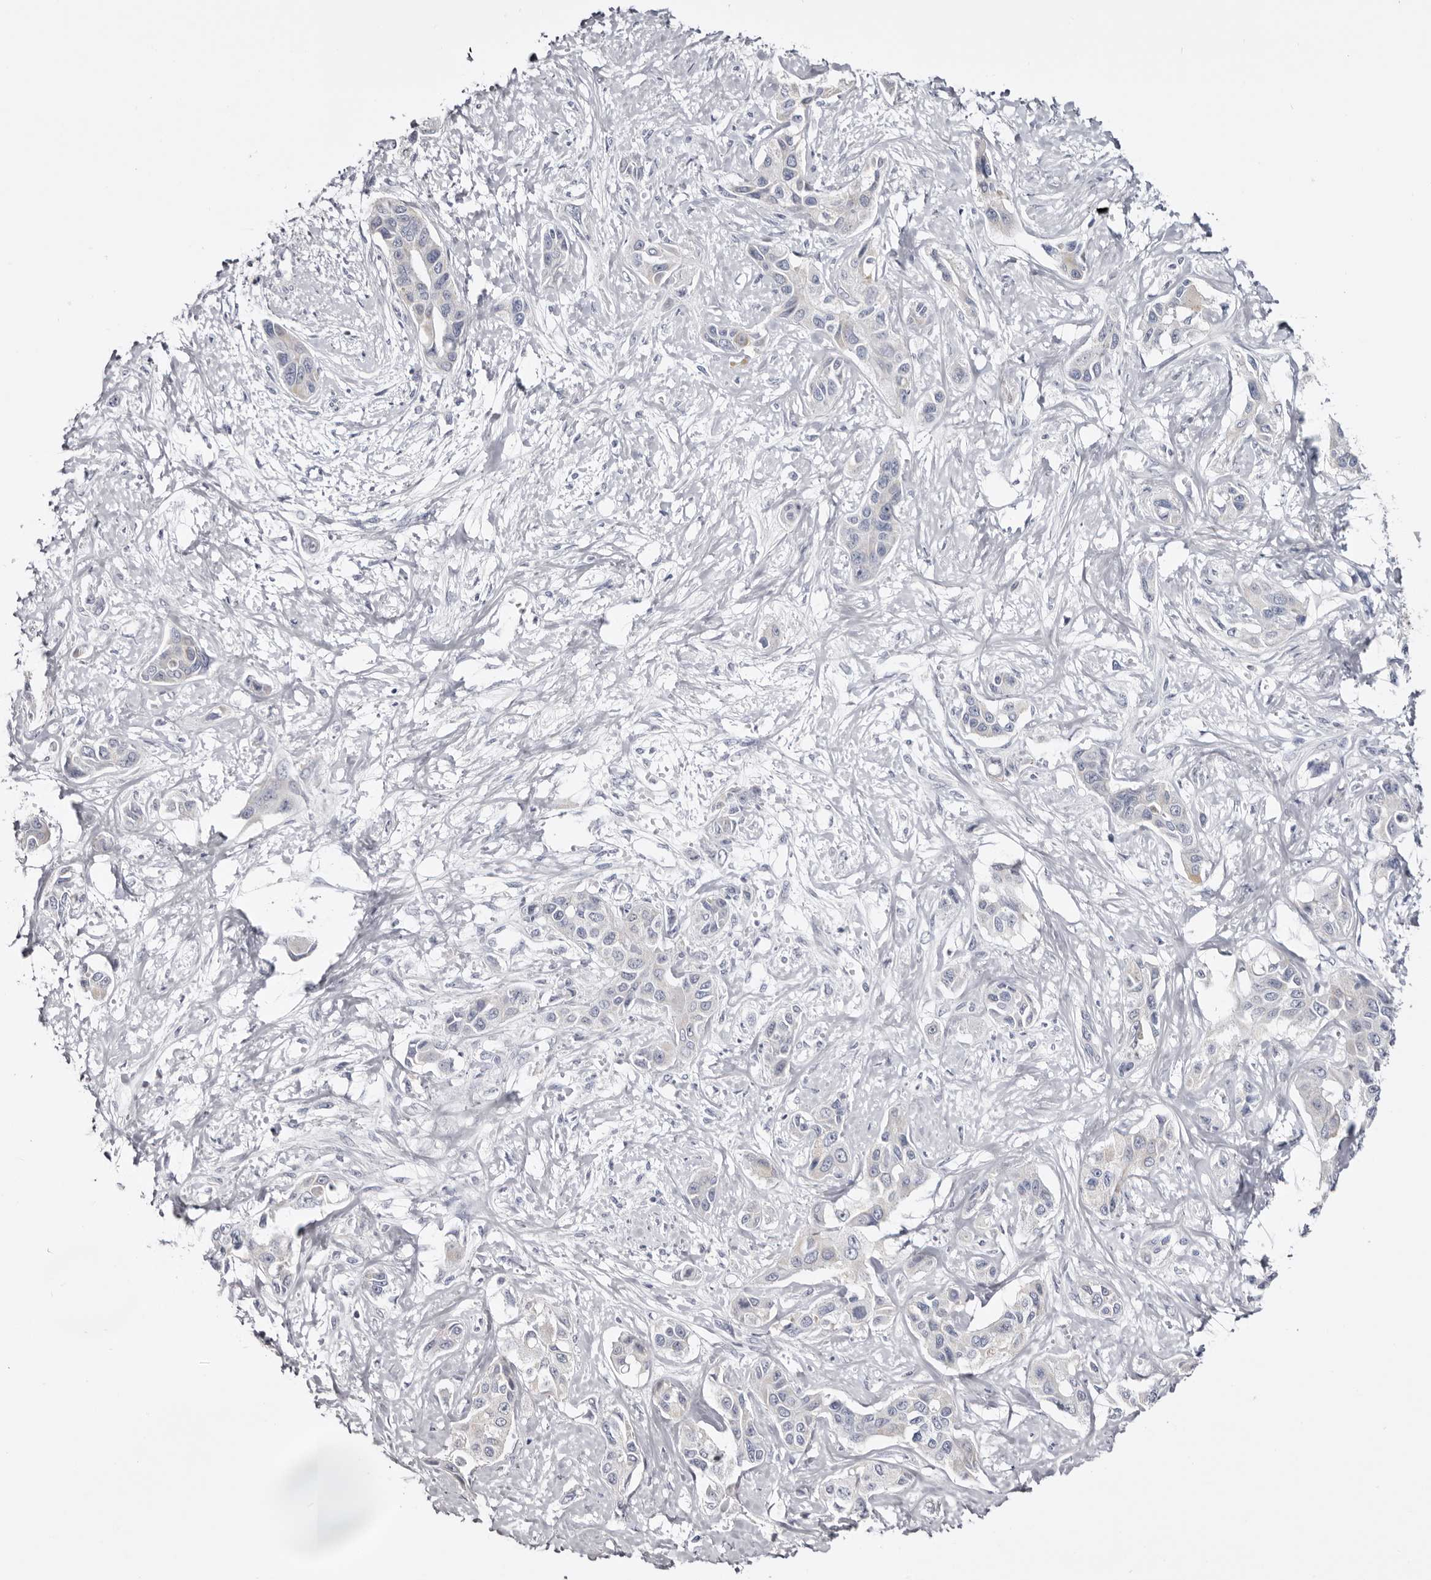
{"staining": {"intensity": "negative", "quantity": "none", "location": "none"}, "tissue": "liver cancer", "cell_type": "Tumor cells", "image_type": "cancer", "snomed": [{"axis": "morphology", "description": "Cholangiocarcinoma"}, {"axis": "topography", "description": "Liver"}], "caption": "The photomicrograph displays no significant positivity in tumor cells of liver cancer.", "gene": "CASQ1", "patient": {"sex": "male", "age": 59}}